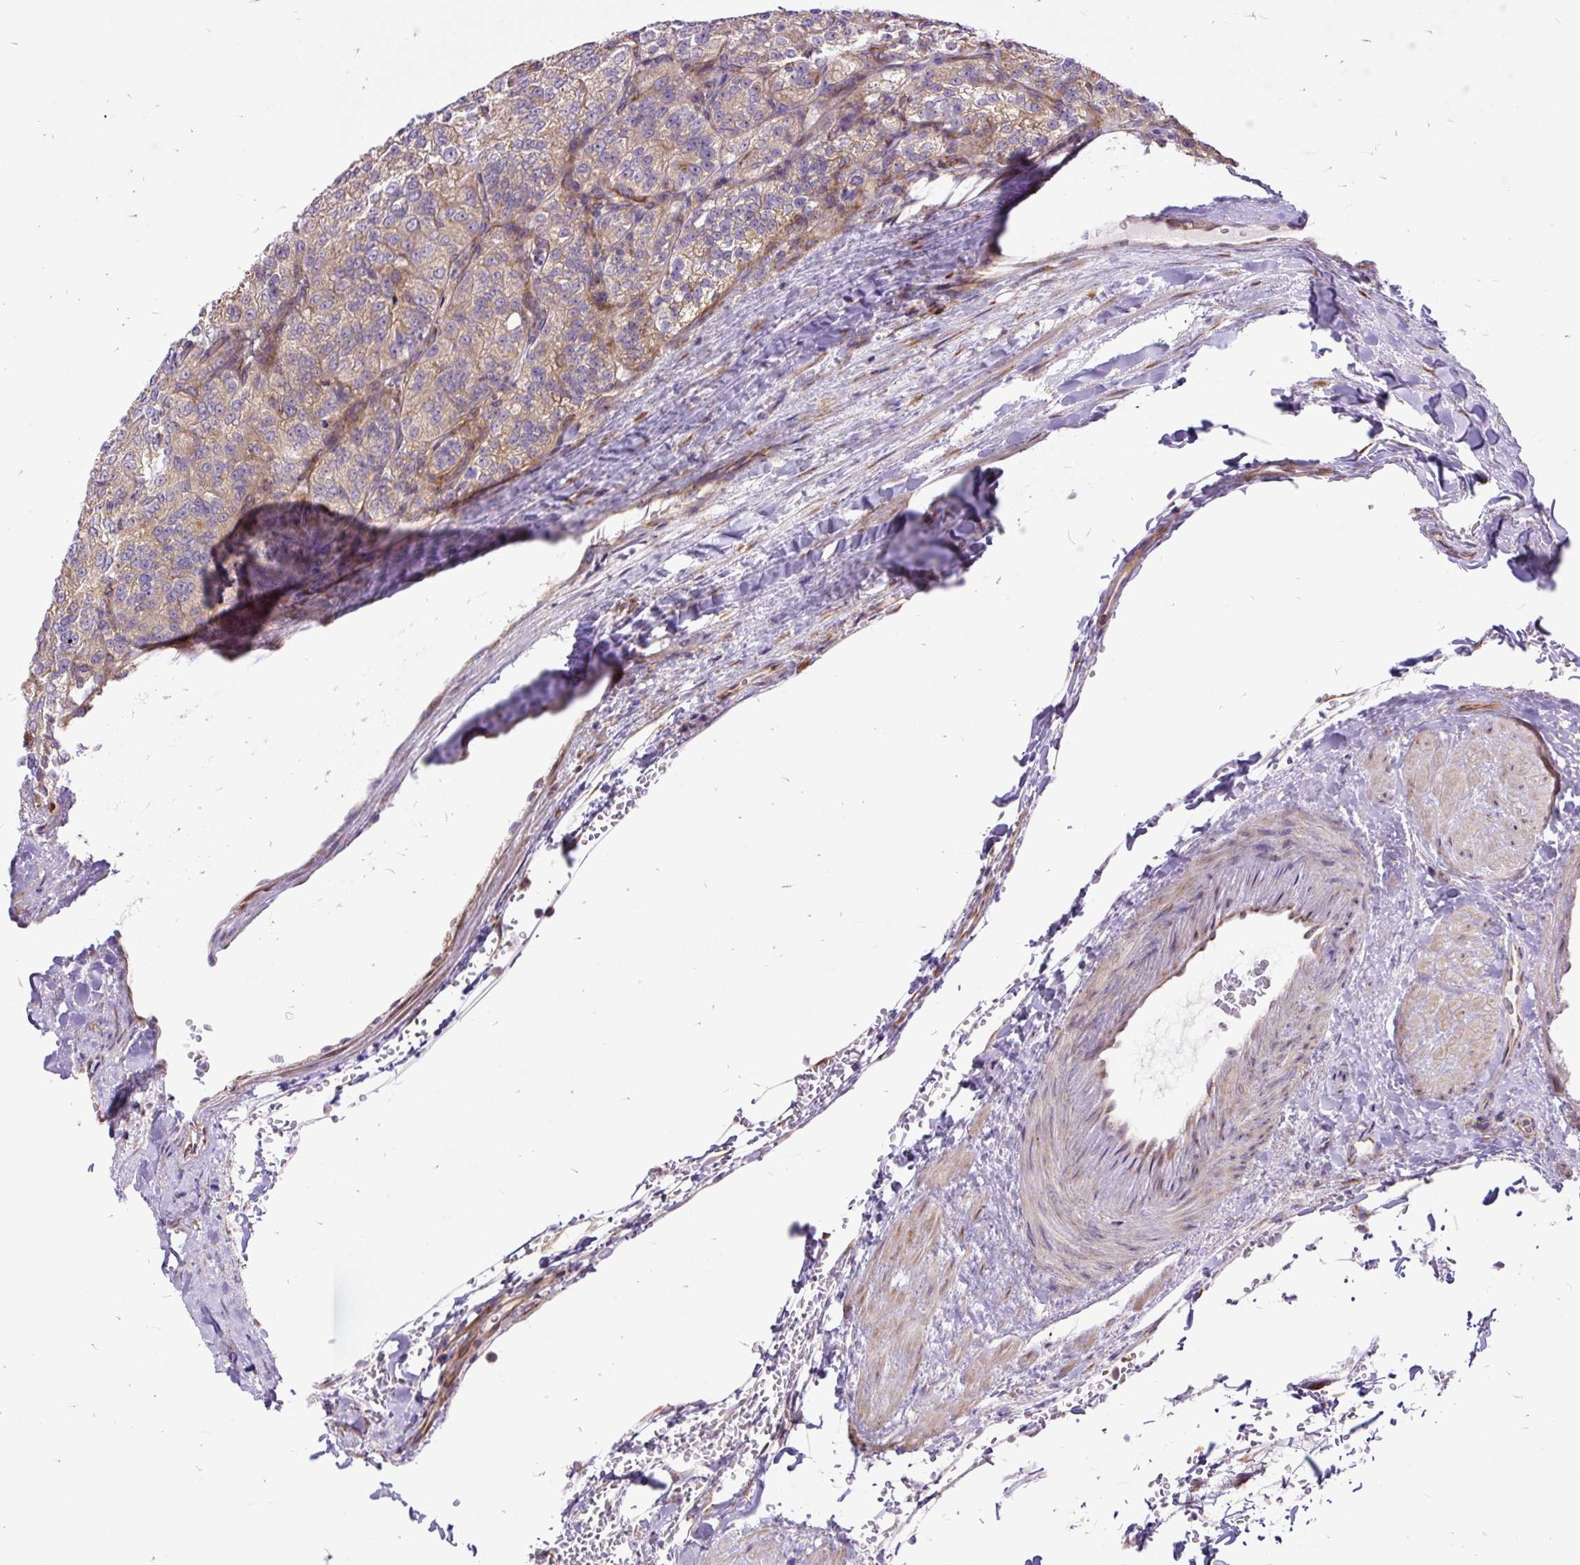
{"staining": {"intensity": "weak", "quantity": "<25%", "location": "cytoplasmic/membranous"}, "tissue": "renal cancer", "cell_type": "Tumor cells", "image_type": "cancer", "snomed": [{"axis": "morphology", "description": "Adenocarcinoma, NOS"}, {"axis": "topography", "description": "Kidney"}], "caption": "This image is of renal cancer stained with immunohistochemistry (IHC) to label a protein in brown with the nuclei are counter-stained blue. There is no positivity in tumor cells.", "gene": "RPS5", "patient": {"sex": "female", "age": 63}}